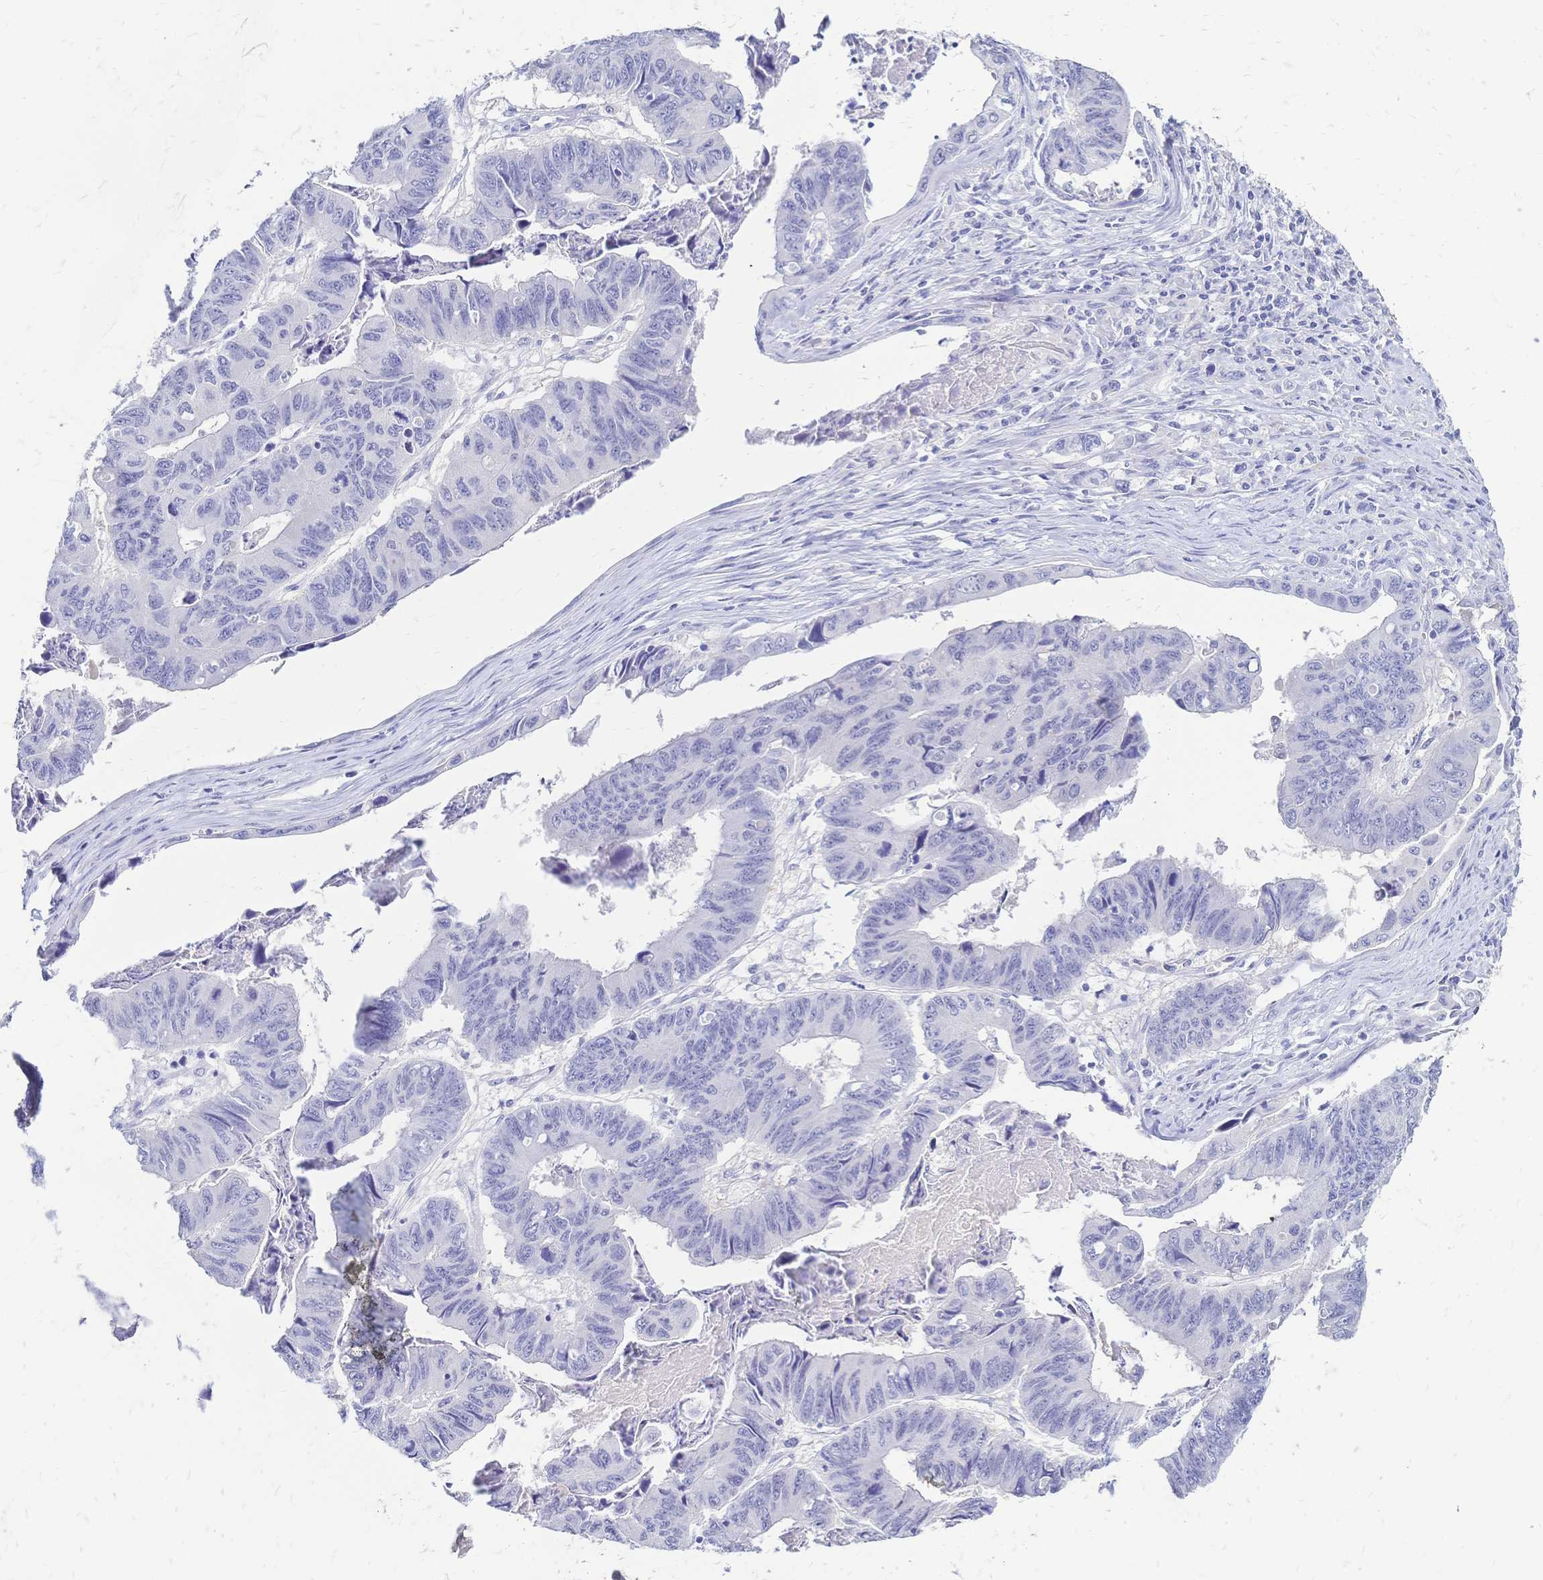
{"staining": {"intensity": "negative", "quantity": "none", "location": "none"}, "tissue": "stomach cancer", "cell_type": "Tumor cells", "image_type": "cancer", "snomed": [{"axis": "morphology", "description": "Adenocarcinoma, NOS"}, {"axis": "topography", "description": "Stomach, lower"}], "caption": "IHC of human adenocarcinoma (stomach) exhibits no staining in tumor cells.", "gene": "FA2H", "patient": {"sex": "male", "age": 77}}